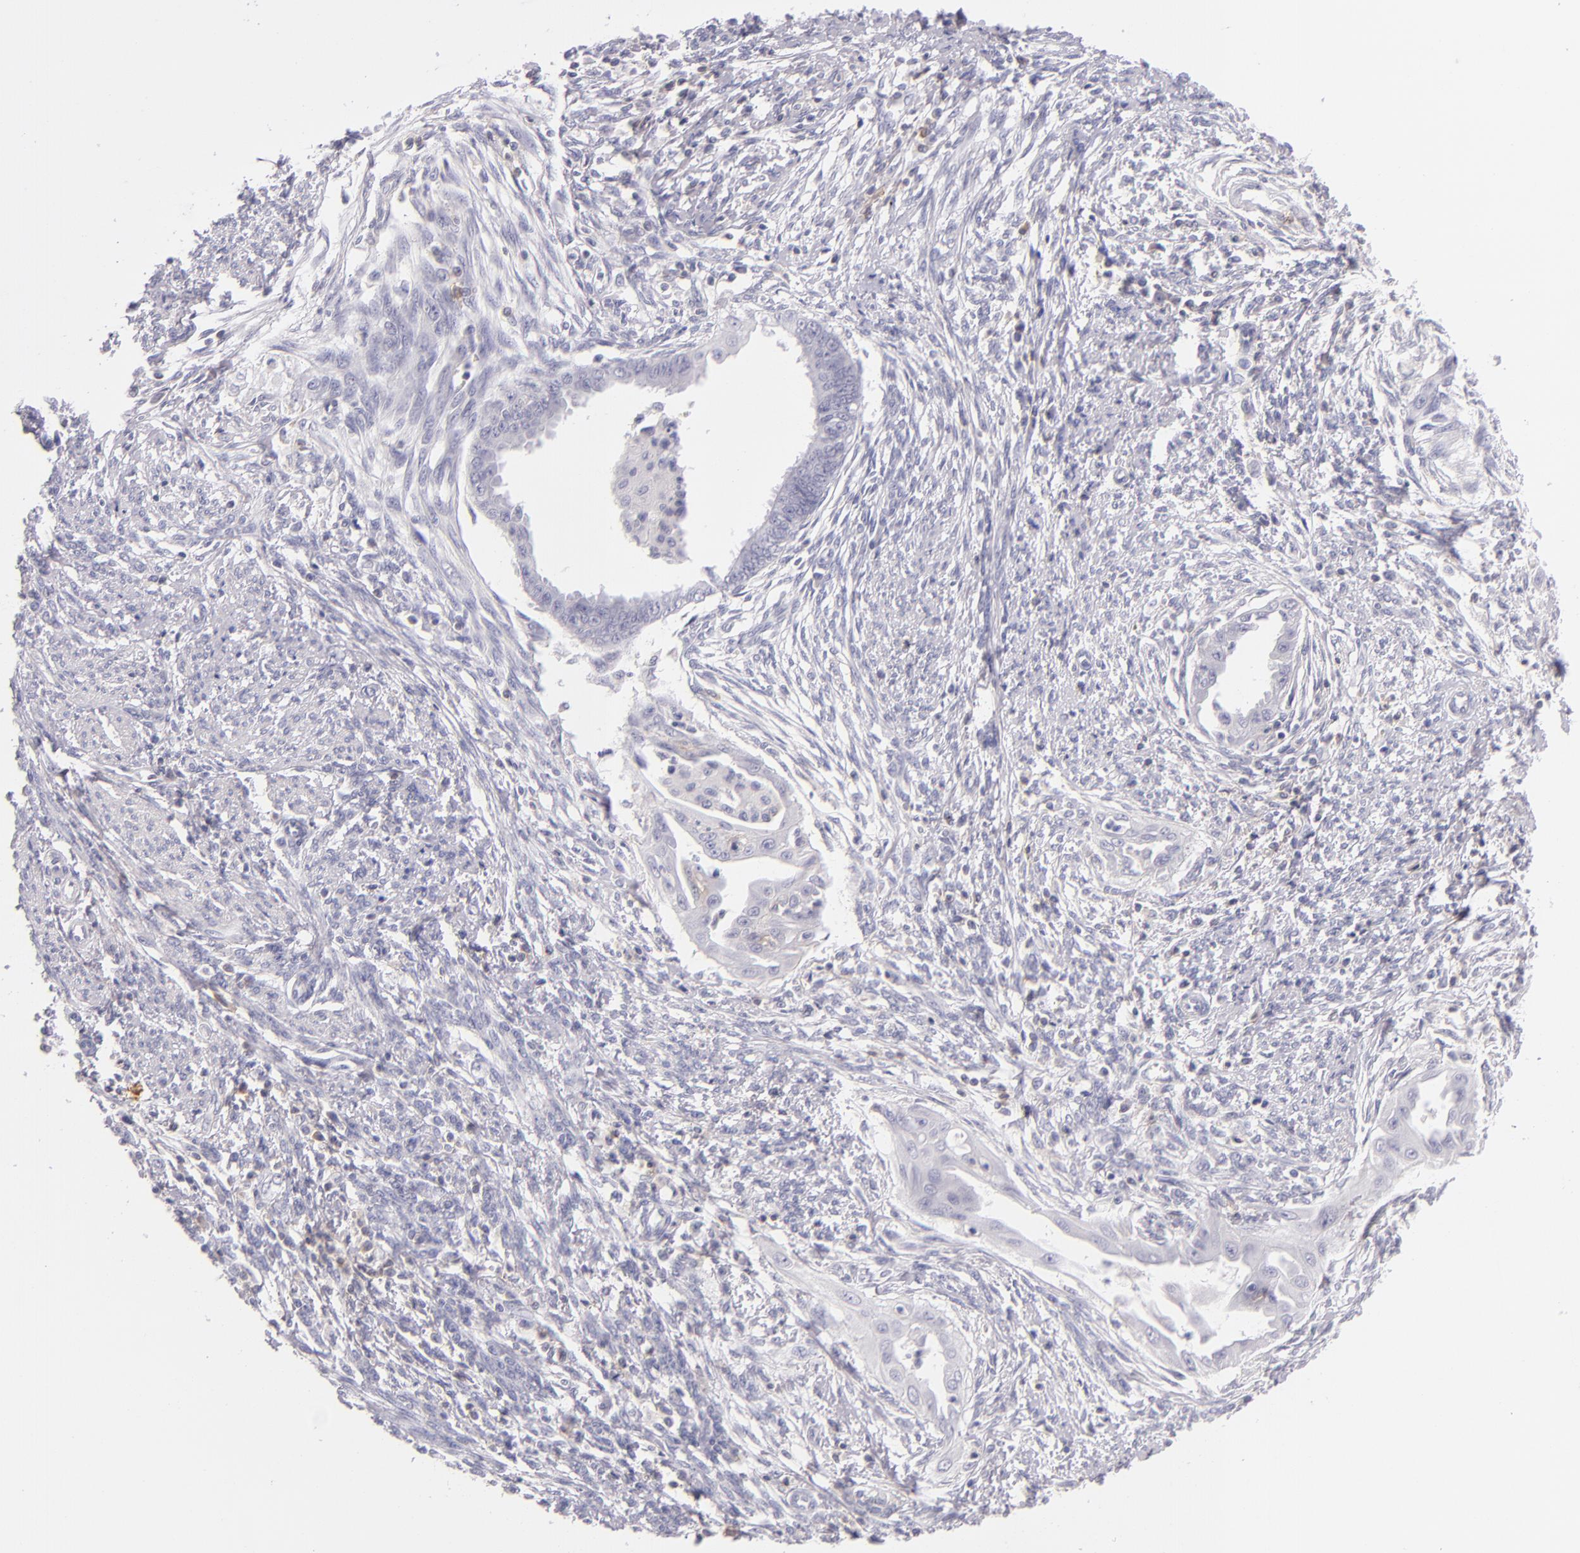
{"staining": {"intensity": "negative", "quantity": "none", "location": "none"}, "tissue": "endometrial cancer", "cell_type": "Tumor cells", "image_type": "cancer", "snomed": [{"axis": "morphology", "description": "Adenocarcinoma, NOS"}, {"axis": "topography", "description": "Endometrium"}], "caption": "Tumor cells show no significant protein expression in adenocarcinoma (endometrial).", "gene": "CD48", "patient": {"sex": "female", "age": 66}}